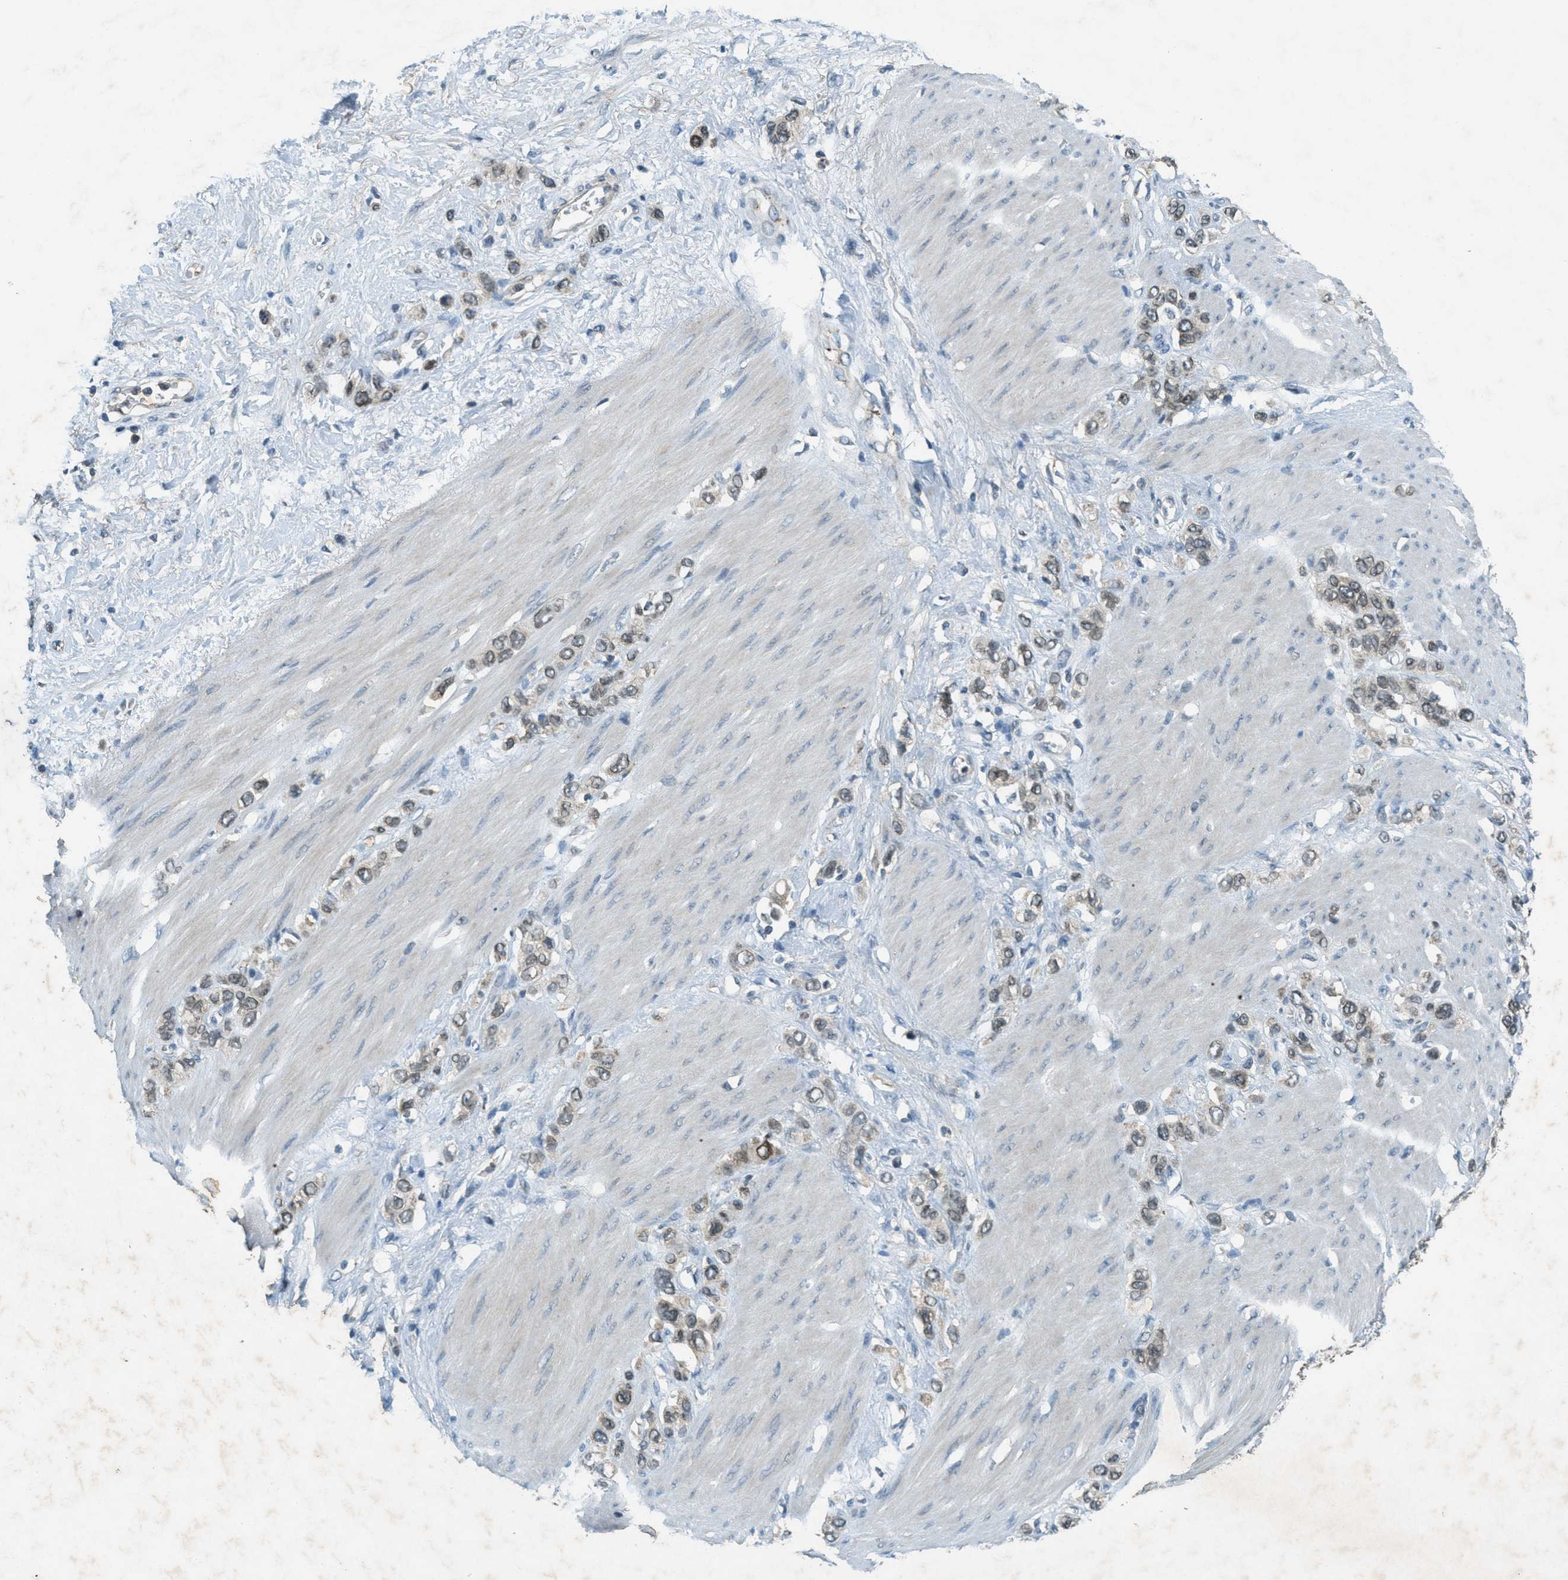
{"staining": {"intensity": "weak", "quantity": "25%-75%", "location": "cytoplasmic/membranous"}, "tissue": "stomach cancer", "cell_type": "Tumor cells", "image_type": "cancer", "snomed": [{"axis": "morphology", "description": "Adenocarcinoma, NOS"}, {"axis": "morphology", "description": "Adenocarcinoma, High grade"}, {"axis": "topography", "description": "Stomach, upper"}, {"axis": "topography", "description": "Stomach, lower"}], "caption": "Immunohistochemical staining of stomach cancer (adenocarcinoma (high-grade)) shows low levels of weak cytoplasmic/membranous protein positivity in approximately 25%-75% of tumor cells. (Stains: DAB in brown, nuclei in blue, Microscopy: brightfield microscopy at high magnification).", "gene": "TCF20", "patient": {"sex": "female", "age": 65}}